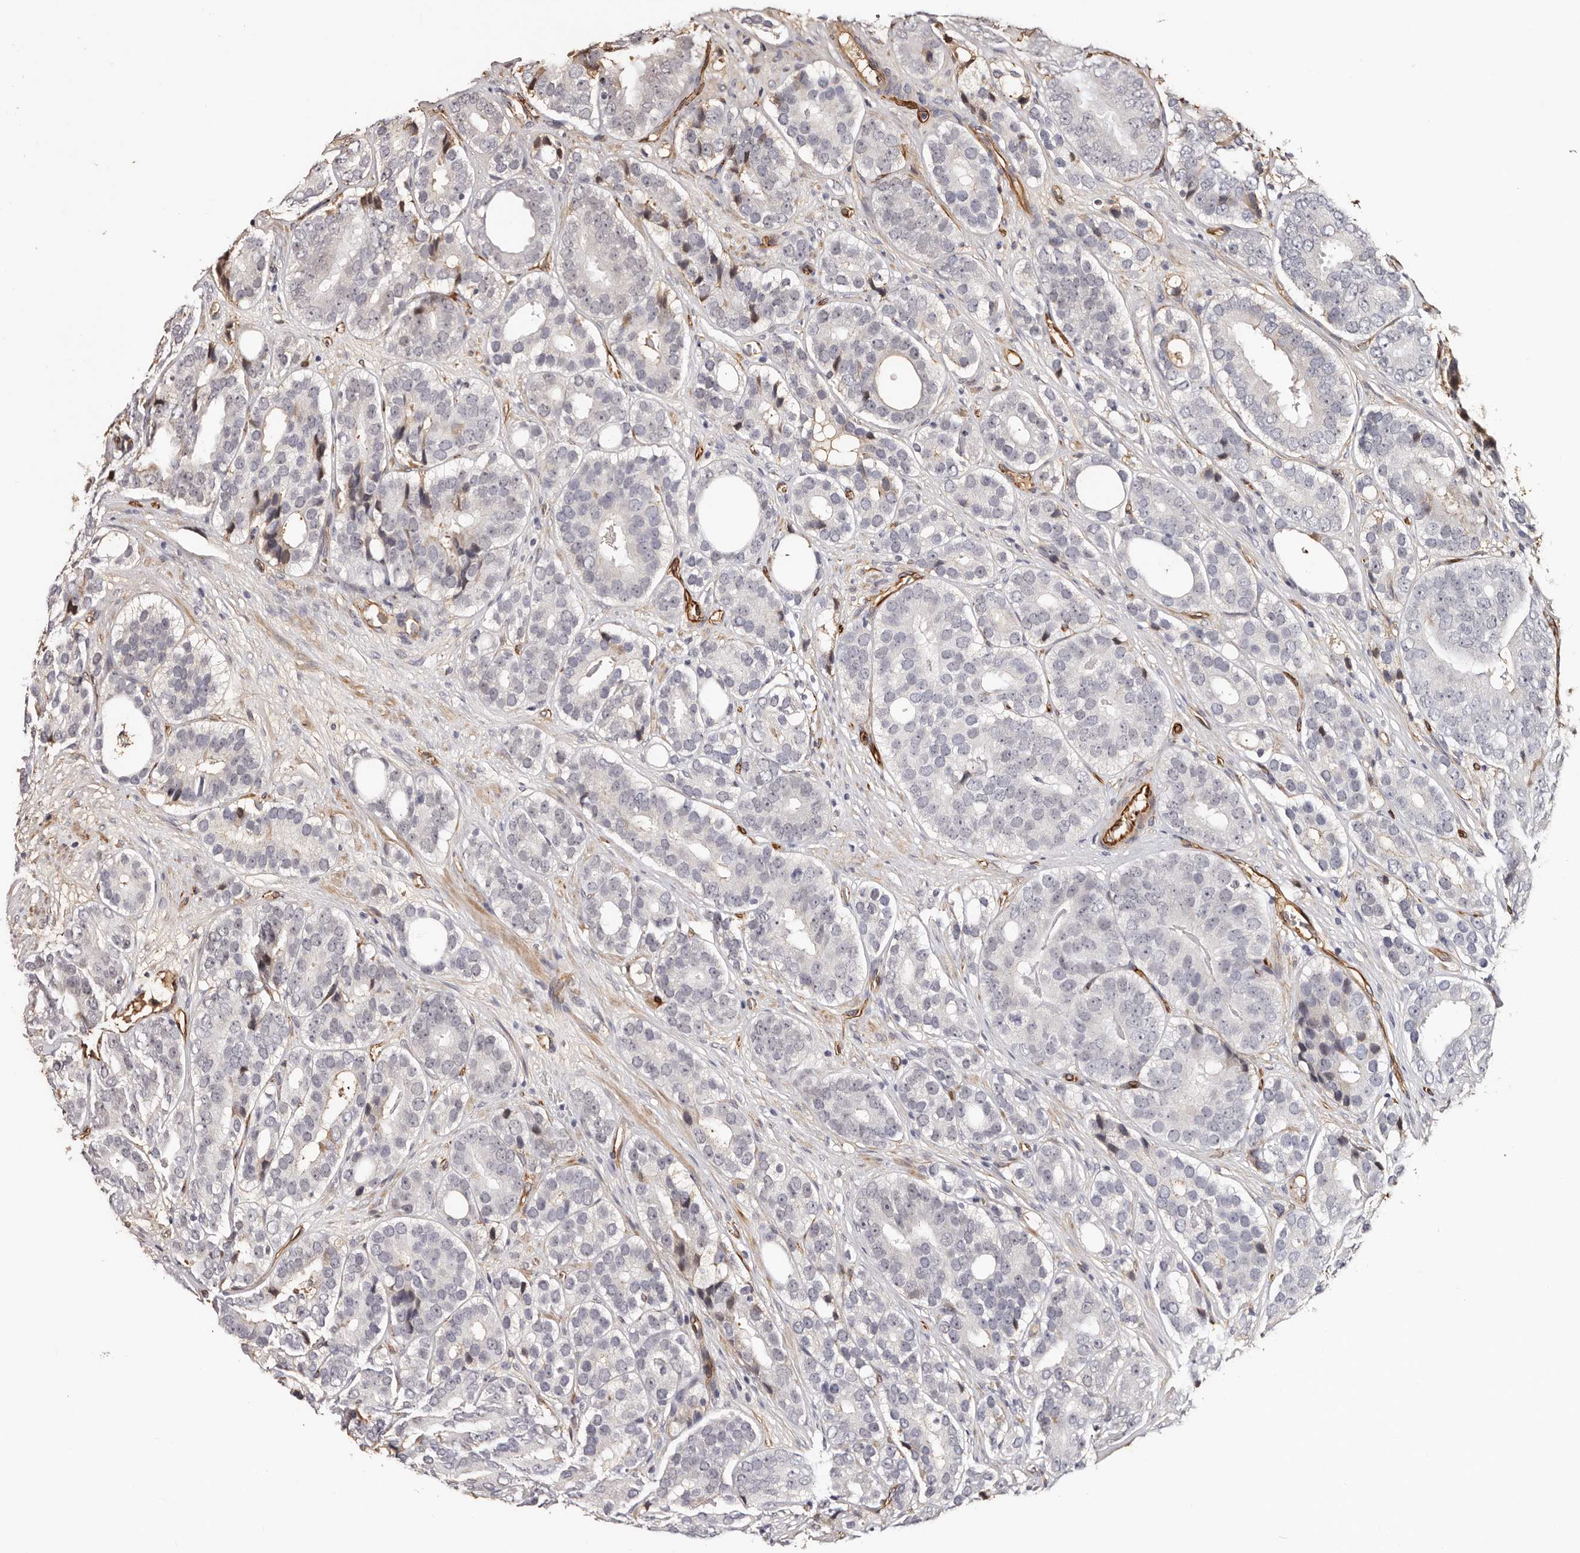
{"staining": {"intensity": "negative", "quantity": "none", "location": "none"}, "tissue": "prostate cancer", "cell_type": "Tumor cells", "image_type": "cancer", "snomed": [{"axis": "morphology", "description": "Adenocarcinoma, High grade"}, {"axis": "topography", "description": "Prostate"}], "caption": "There is no significant staining in tumor cells of prostate high-grade adenocarcinoma.", "gene": "ZNF557", "patient": {"sex": "male", "age": 56}}